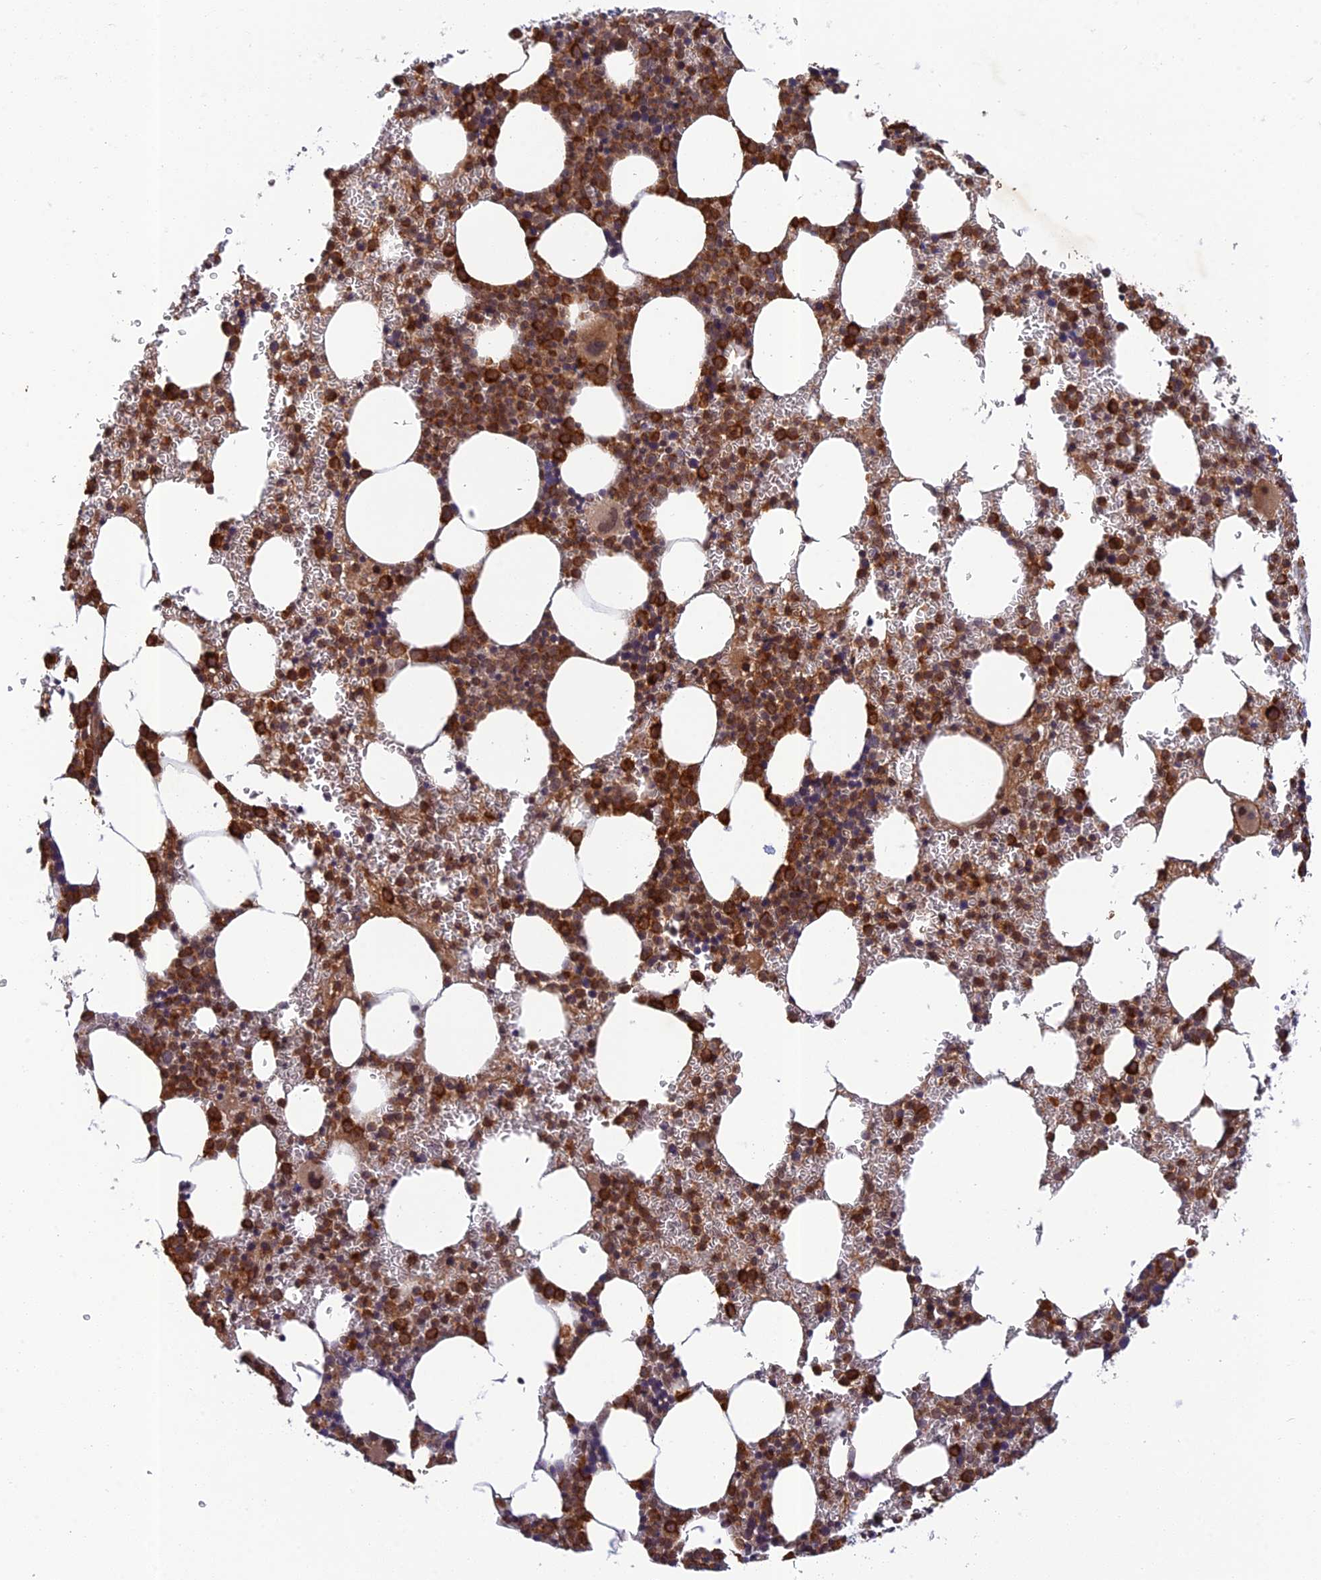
{"staining": {"intensity": "strong", "quantity": ">75%", "location": "cytoplasmic/membranous,nuclear"}, "tissue": "bone marrow", "cell_type": "Hematopoietic cells", "image_type": "normal", "snomed": [{"axis": "morphology", "description": "Normal tissue, NOS"}, {"axis": "topography", "description": "Bone marrow"}], "caption": "Strong cytoplasmic/membranous,nuclear protein staining is present in approximately >75% of hematopoietic cells in bone marrow. (DAB (3,3'-diaminobenzidine) IHC with brightfield microscopy, high magnification).", "gene": "REXO1", "patient": {"sex": "female", "age": 78}}